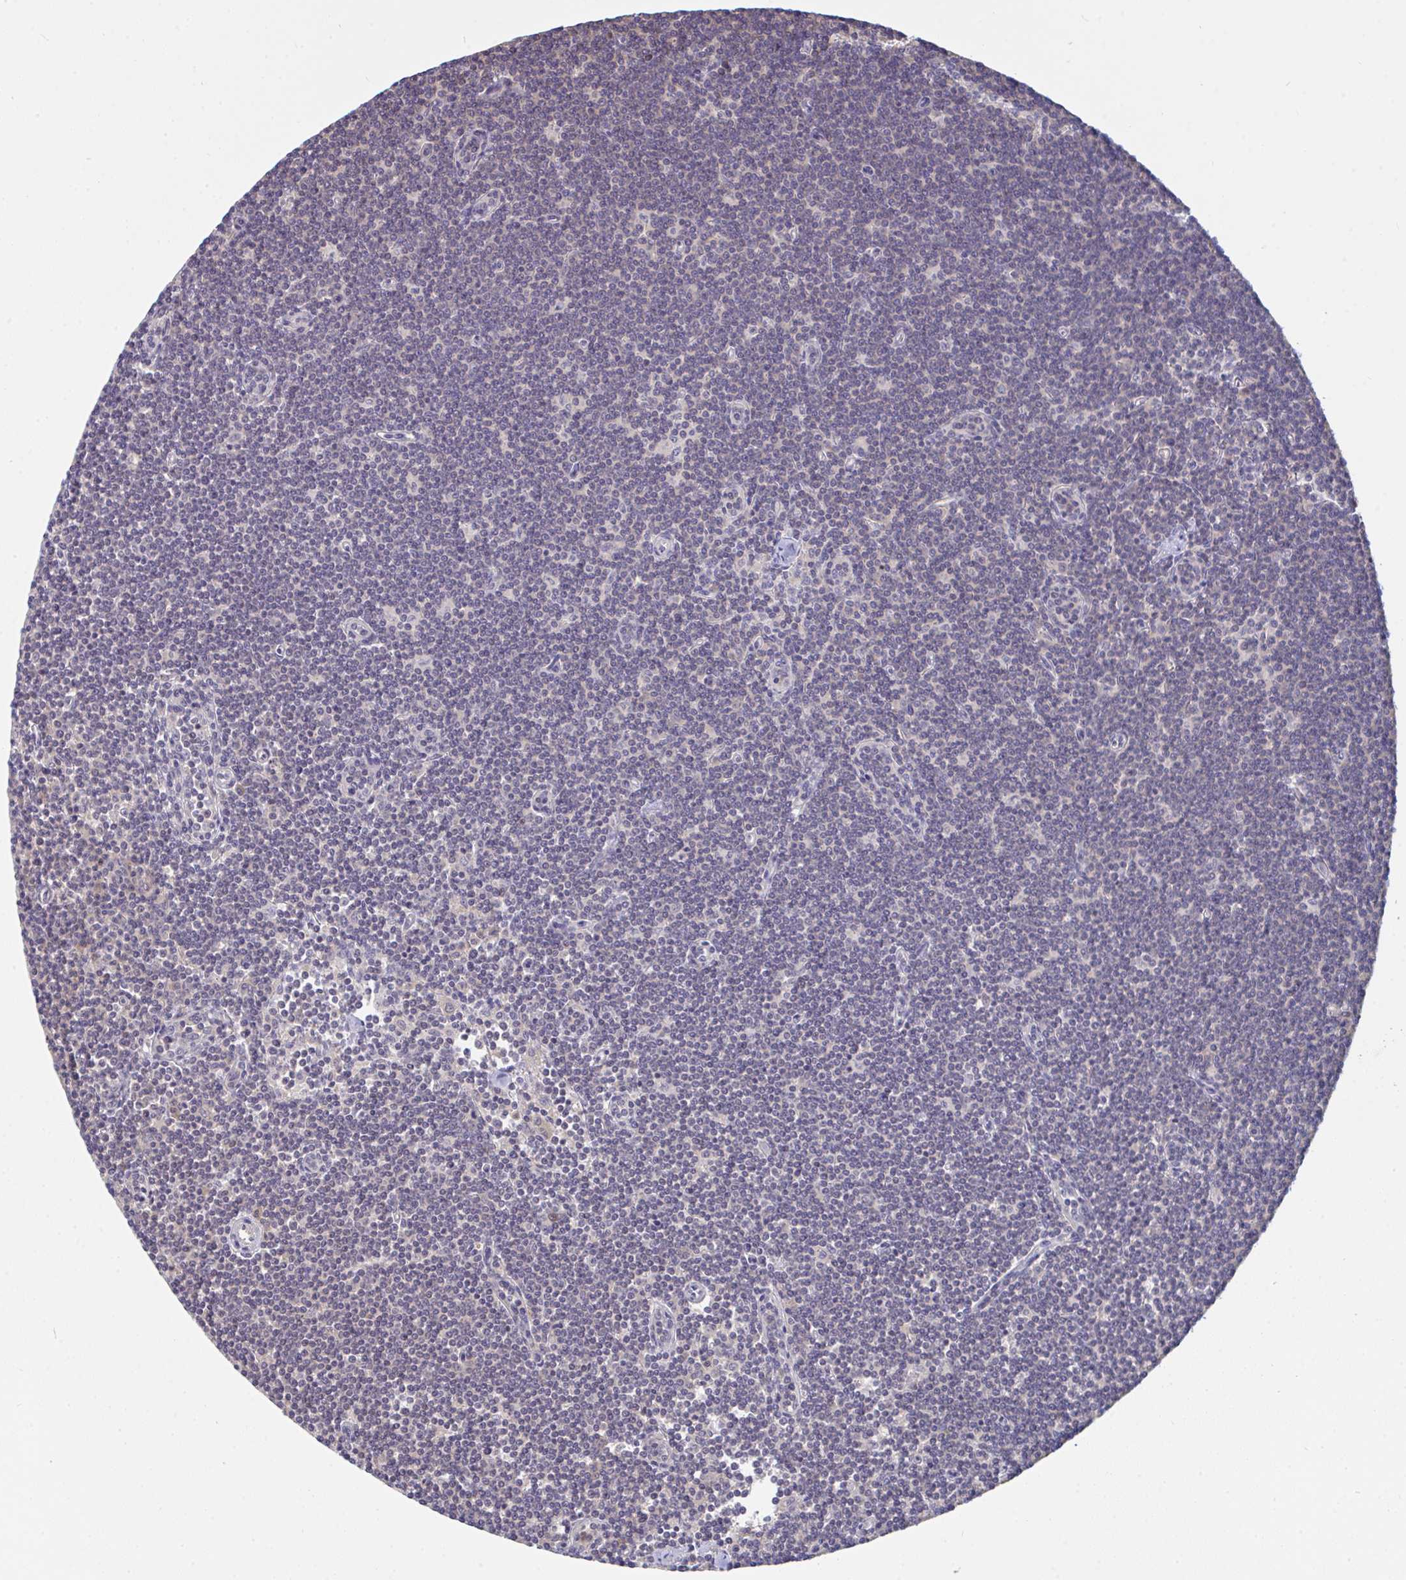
{"staining": {"intensity": "negative", "quantity": "none", "location": "none"}, "tissue": "lymphoma", "cell_type": "Tumor cells", "image_type": "cancer", "snomed": [{"axis": "morphology", "description": "Malignant lymphoma, non-Hodgkin's type, Low grade"}, {"axis": "topography", "description": "Lymph node"}], "caption": "A high-resolution histopathology image shows IHC staining of malignant lymphoma, non-Hodgkin's type (low-grade), which exhibits no significant staining in tumor cells.", "gene": "TTC9C", "patient": {"sex": "female", "age": 73}}